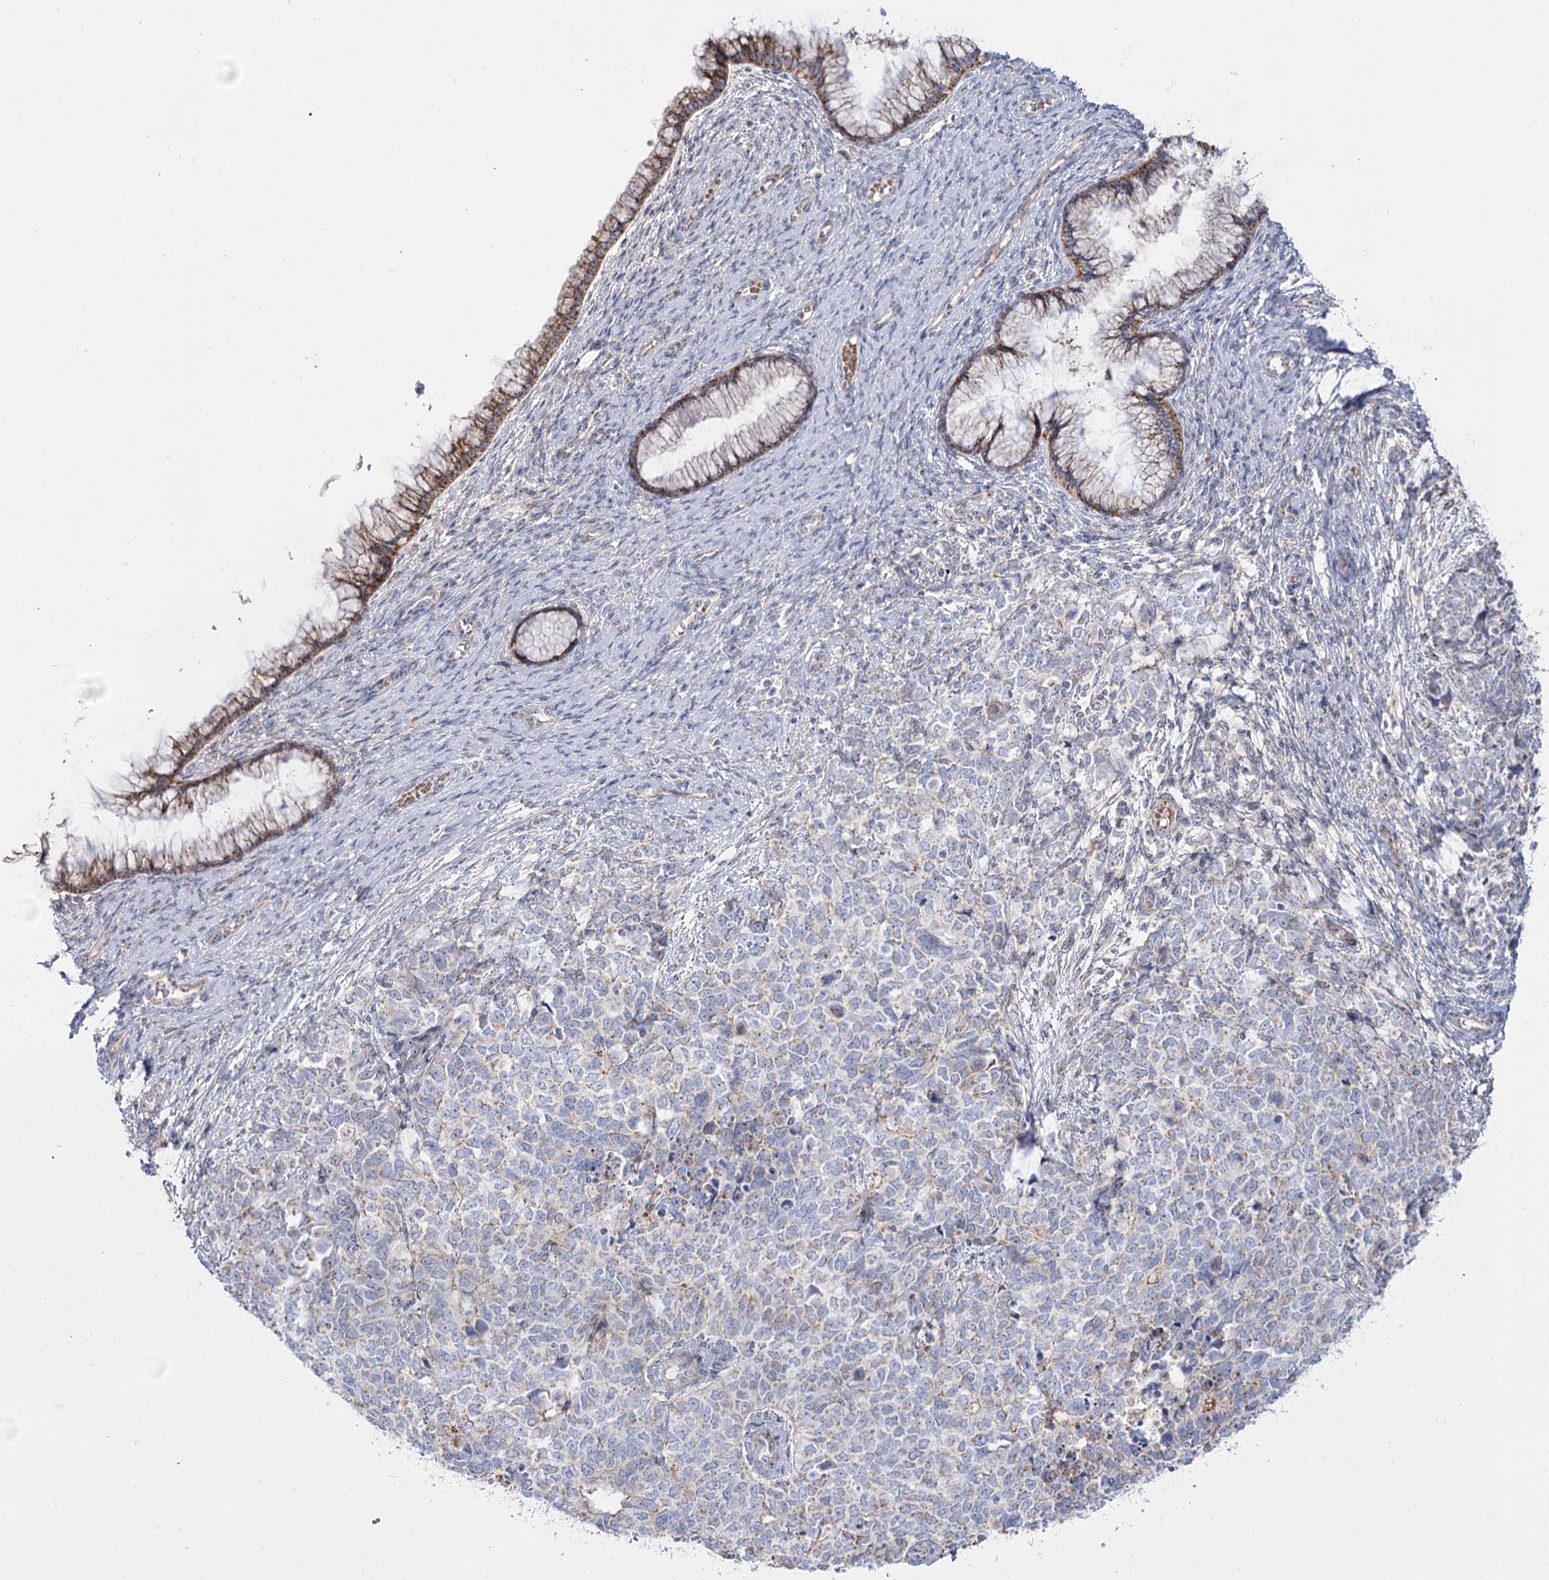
{"staining": {"intensity": "weak", "quantity": "<25%", "location": "cytoplasmic/membranous"}, "tissue": "cervical cancer", "cell_type": "Tumor cells", "image_type": "cancer", "snomed": [{"axis": "morphology", "description": "Squamous cell carcinoma, NOS"}, {"axis": "topography", "description": "Cervix"}], "caption": "Tumor cells show no significant protein expression in cervical cancer. (IHC, brightfield microscopy, high magnification).", "gene": "SUOX", "patient": {"sex": "female", "age": 63}}